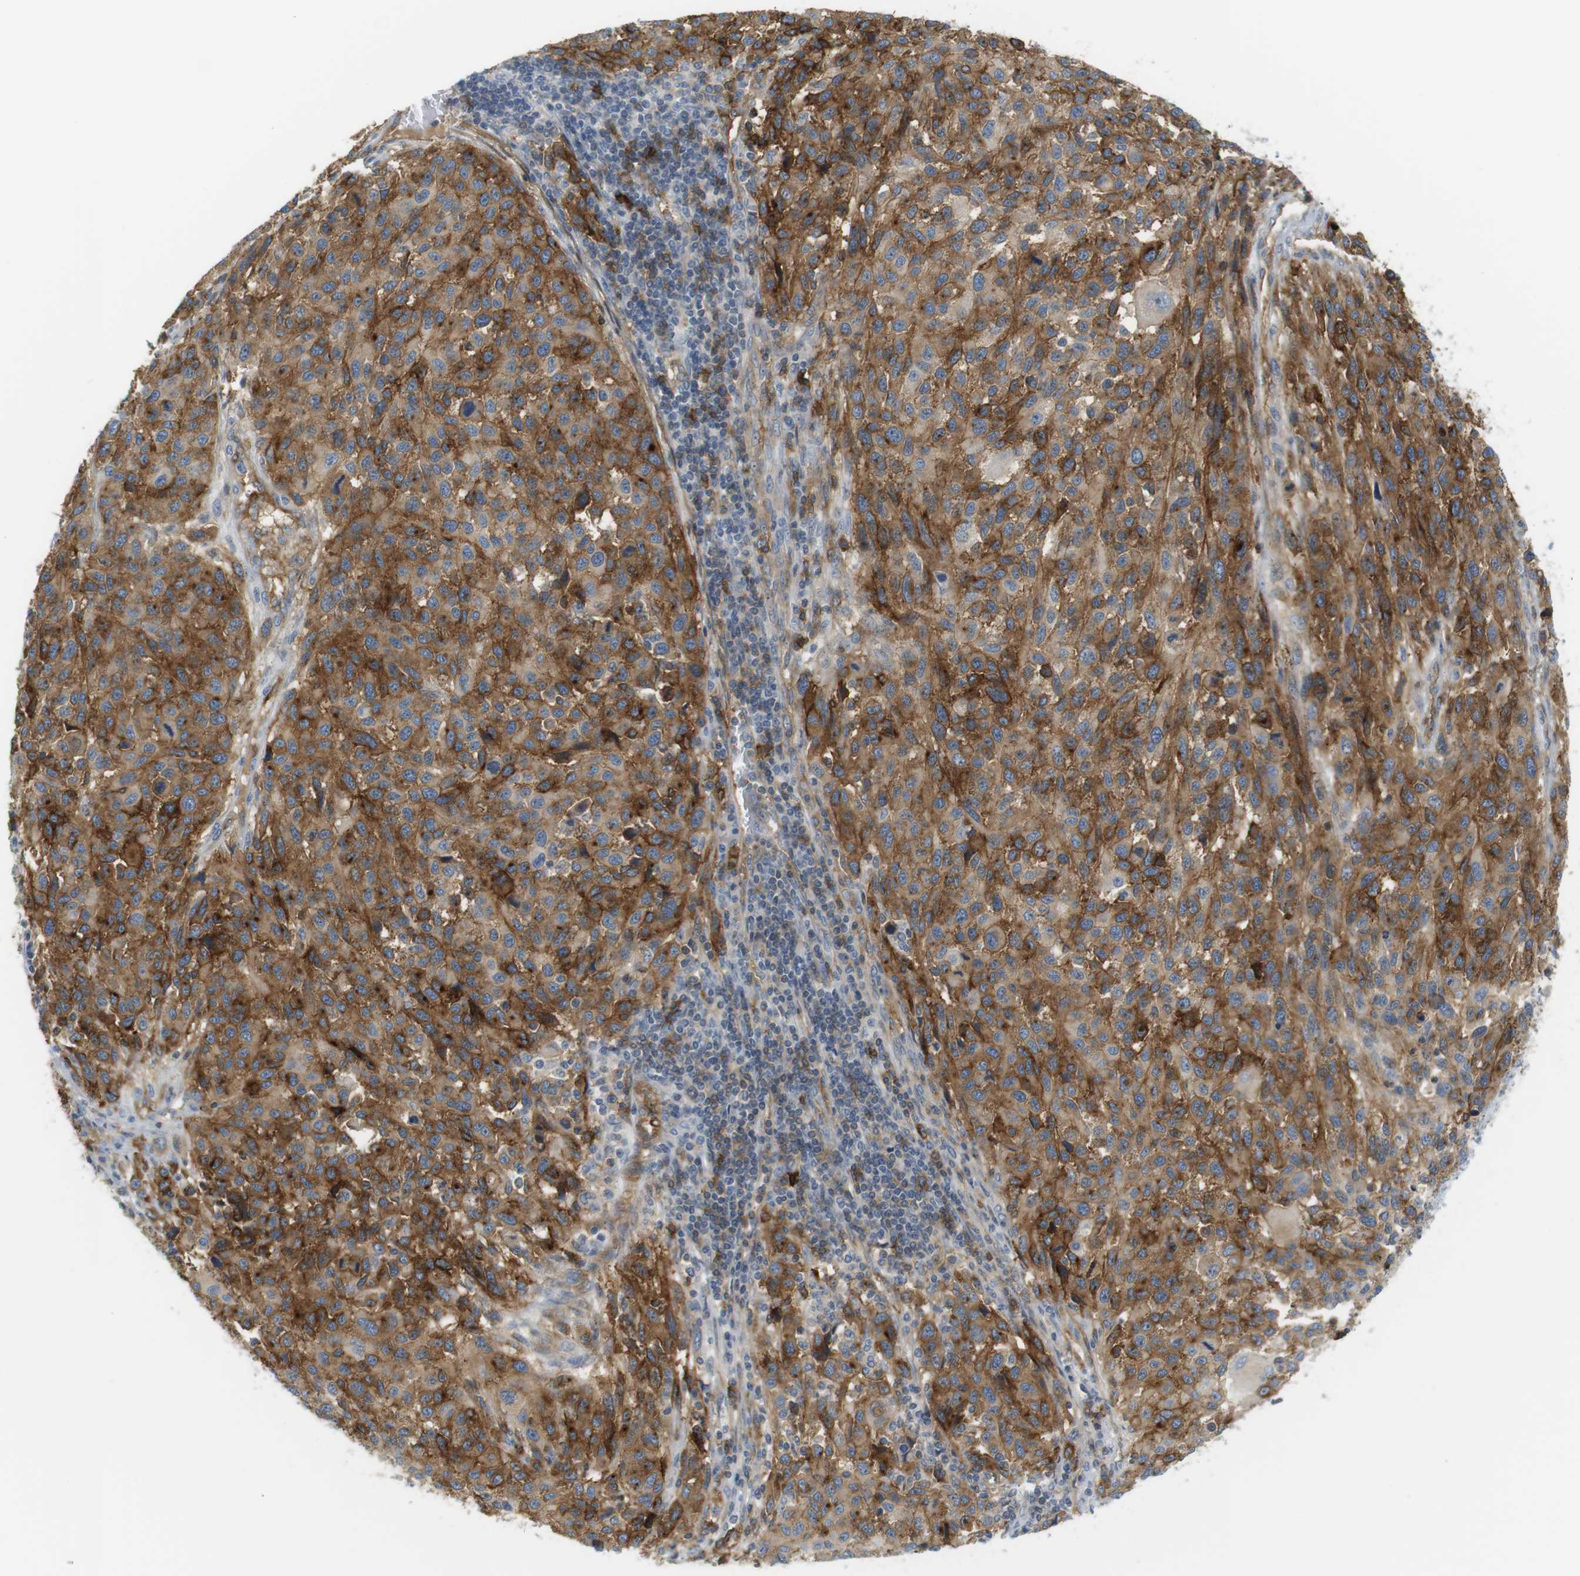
{"staining": {"intensity": "strong", "quantity": ">75%", "location": "cytoplasmic/membranous"}, "tissue": "melanoma", "cell_type": "Tumor cells", "image_type": "cancer", "snomed": [{"axis": "morphology", "description": "Malignant melanoma, Metastatic site"}, {"axis": "topography", "description": "Lymph node"}], "caption": "High-magnification brightfield microscopy of malignant melanoma (metastatic site) stained with DAB (3,3'-diaminobenzidine) (brown) and counterstained with hematoxylin (blue). tumor cells exhibit strong cytoplasmic/membranous expression is present in about>75% of cells.", "gene": "F2R", "patient": {"sex": "male", "age": 61}}